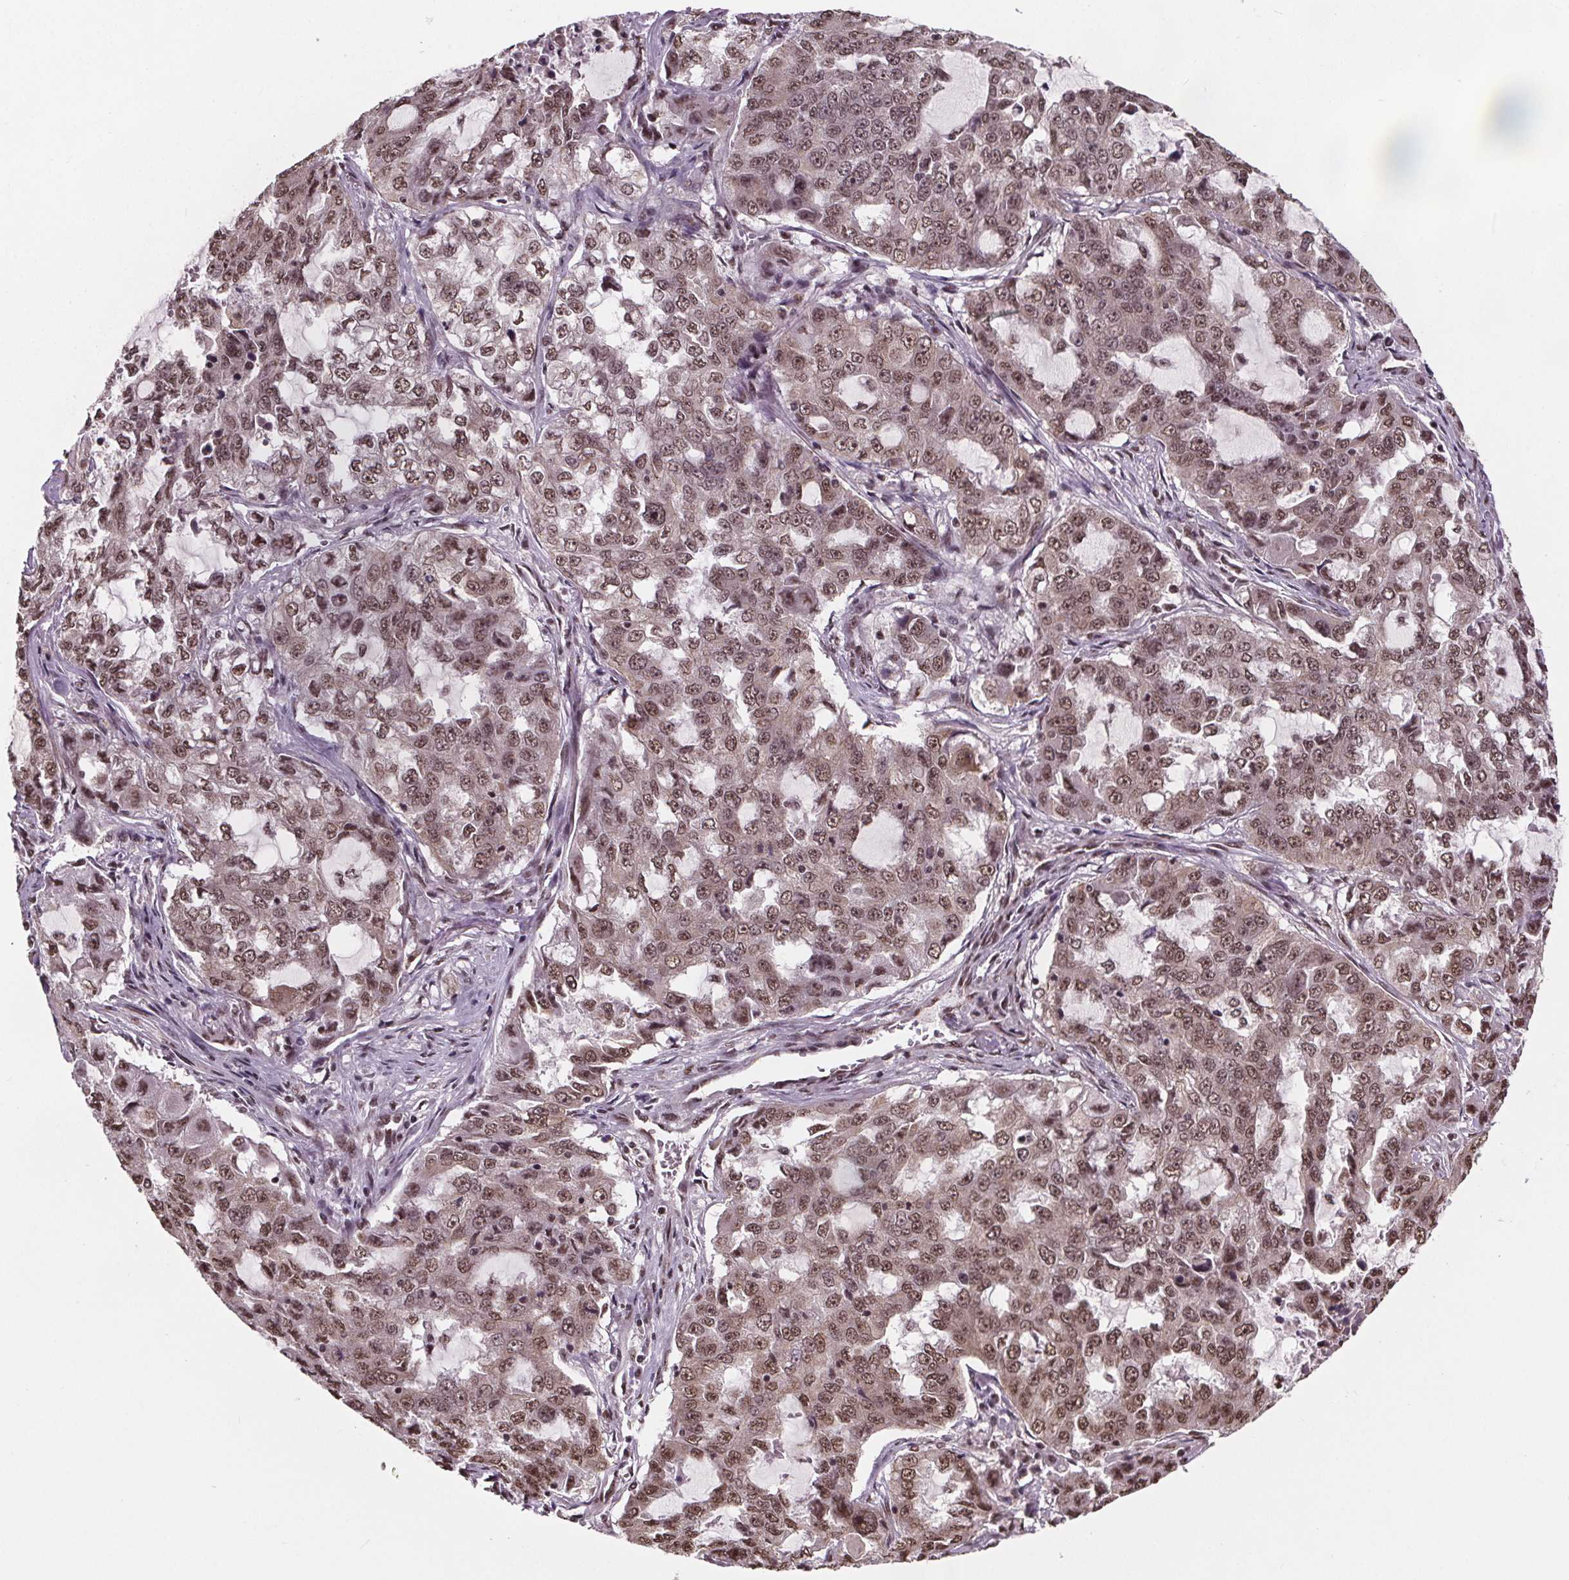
{"staining": {"intensity": "moderate", "quantity": ">75%", "location": "nuclear"}, "tissue": "lung cancer", "cell_type": "Tumor cells", "image_type": "cancer", "snomed": [{"axis": "morphology", "description": "Adenocarcinoma, NOS"}, {"axis": "topography", "description": "Lung"}], "caption": "High-magnification brightfield microscopy of lung cancer (adenocarcinoma) stained with DAB (3,3'-diaminobenzidine) (brown) and counterstained with hematoxylin (blue). tumor cells exhibit moderate nuclear expression is seen in approximately>75% of cells.", "gene": "JARID2", "patient": {"sex": "female", "age": 61}}